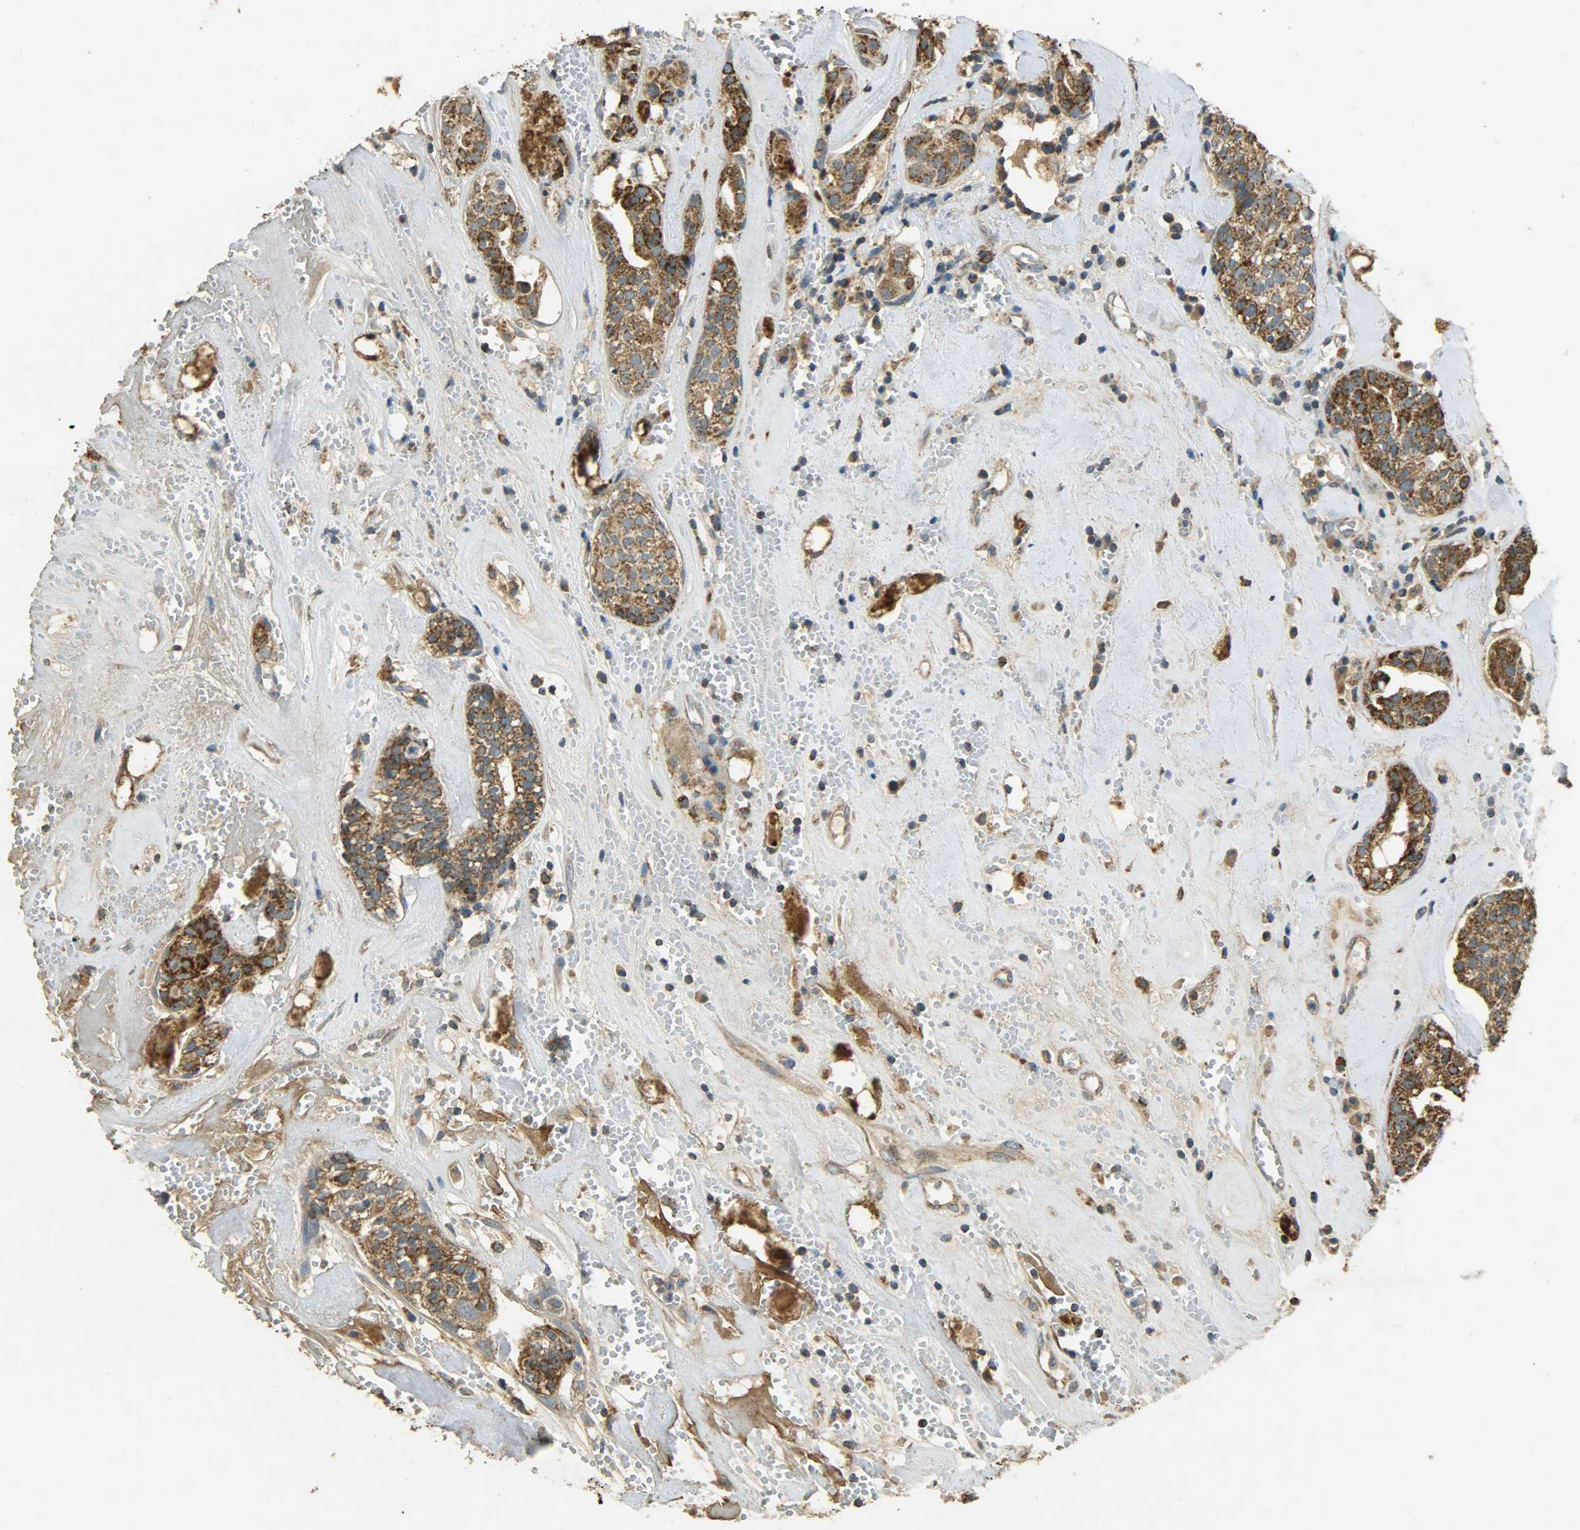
{"staining": {"intensity": "moderate", "quantity": ">75%", "location": "cytoplasmic/membranous"}, "tissue": "head and neck cancer", "cell_type": "Tumor cells", "image_type": "cancer", "snomed": [{"axis": "morphology", "description": "Adenocarcinoma, NOS"}, {"axis": "topography", "description": "Salivary gland"}, {"axis": "topography", "description": "Head-Neck"}], "caption": "Moderate cytoplasmic/membranous staining for a protein is present in approximately >75% of tumor cells of head and neck cancer (adenocarcinoma) using immunohistochemistry (IHC).", "gene": "HDHD5", "patient": {"sex": "female", "age": 65}}